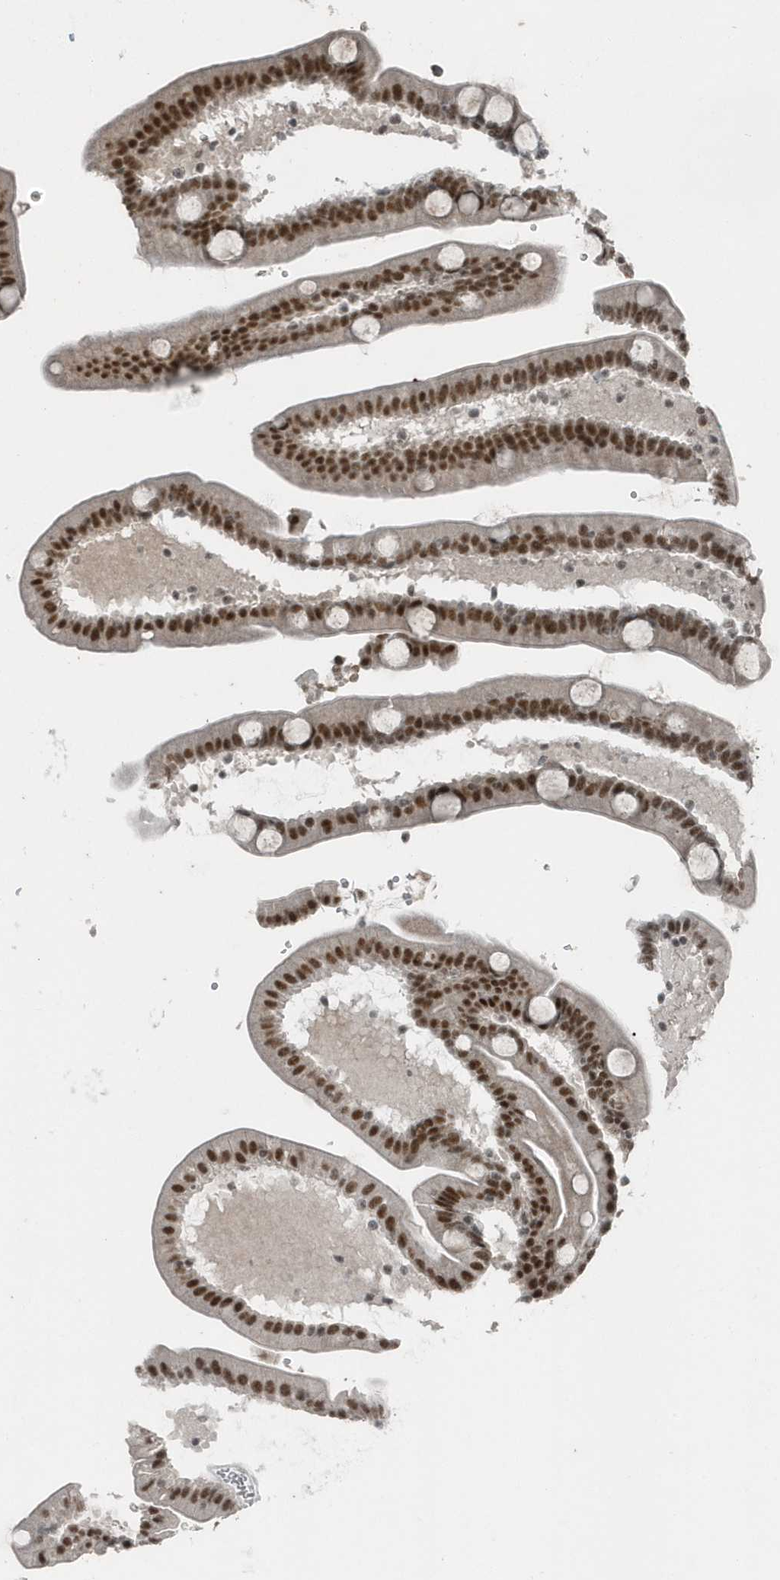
{"staining": {"intensity": "strong", "quantity": ">75%", "location": "nuclear"}, "tissue": "duodenum", "cell_type": "Glandular cells", "image_type": "normal", "snomed": [{"axis": "morphology", "description": "Normal tissue, NOS"}, {"axis": "topography", "description": "Duodenum"}], "caption": "Brown immunohistochemical staining in benign duodenum exhibits strong nuclear expression in approximately >75% of glandular cells.", "gene": "YTHDC1", "patient": {"sex": "male", "age": 54}}